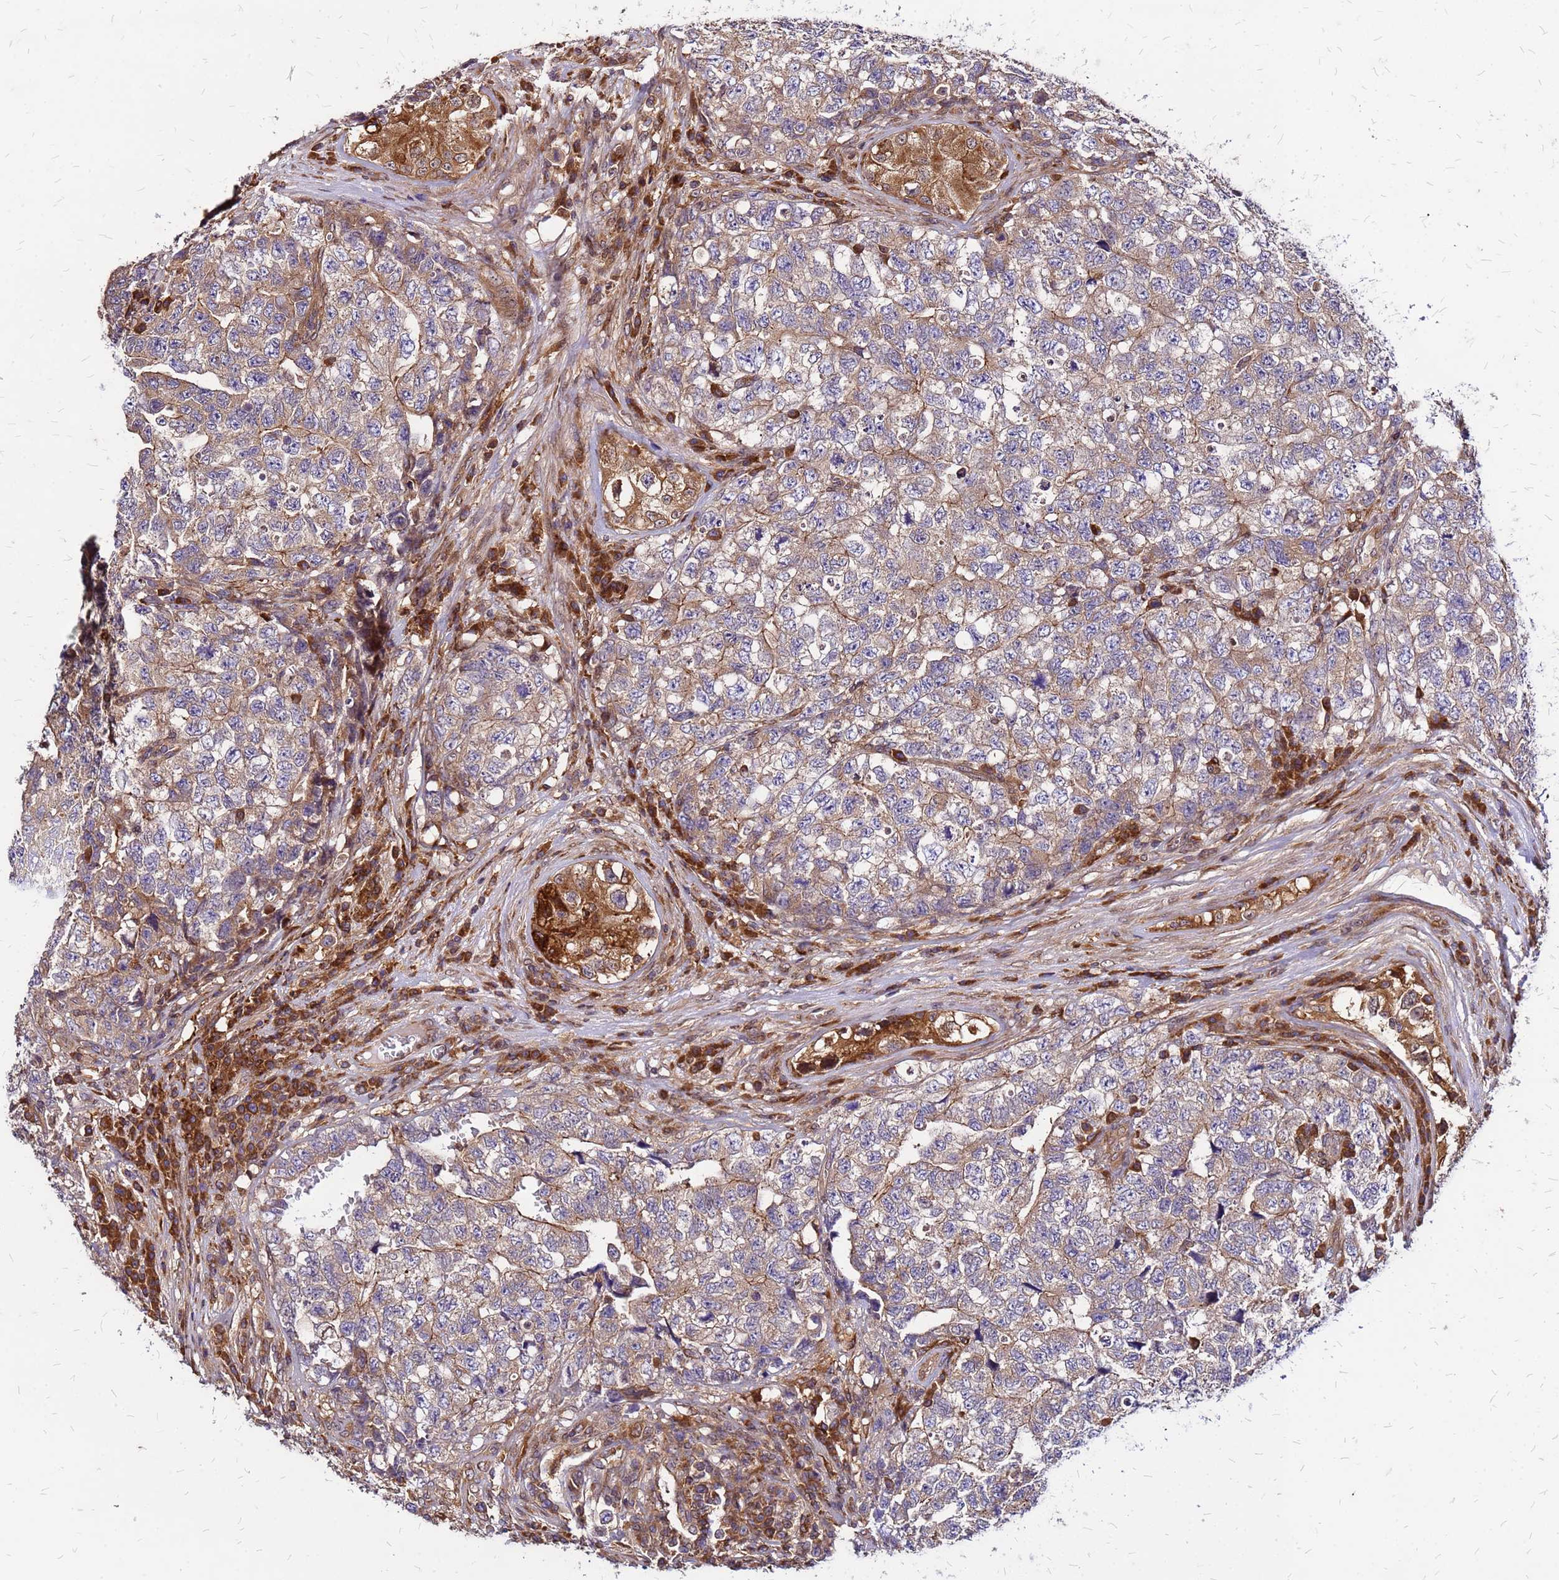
{"staining": {"intensity": "weak", "quantity": ">75%", "location": "cytoplasmic/membranous"}, "tissue": "testis cancer", "cell_type": "Tumor cells", "image_type": "cancer", "snomed": [{"axis": "morphology", "description": "Carcinoma, Embryonal, NOS"}, {"axis": "topography", "description": "Testis"}], "caption": "Brown immunohistochemical staining in testis cancer (embryonal carcinoma) displays weak cytoplasmic/membranous expression in approximately >75% of tumor cells.", "gene": "CYBC1", "patient": {"sex": "male", "age": 31}}